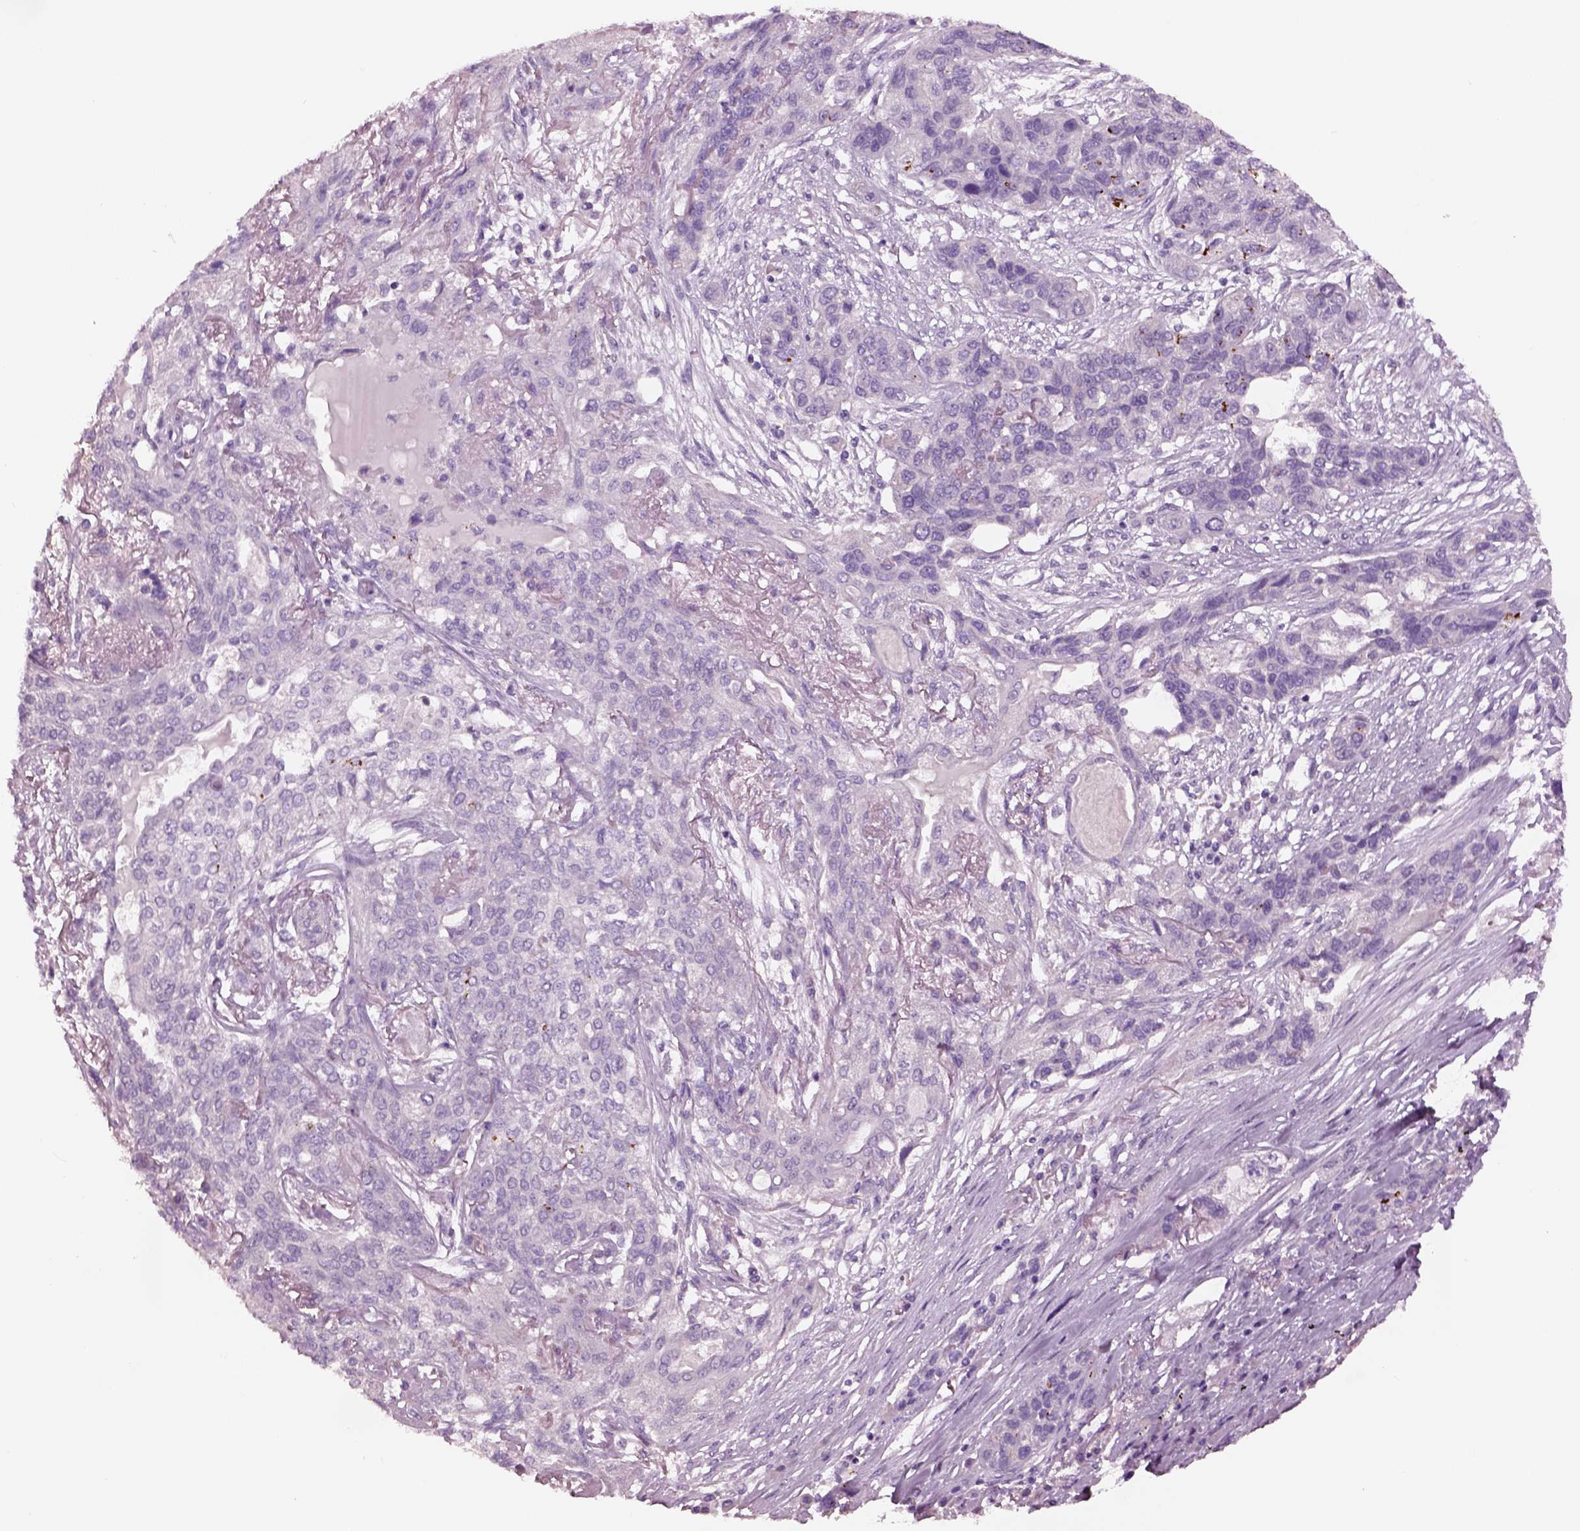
{"staining": {"intensity": "negative", "quantity": "none", "location": "none"}, "tissue": "lung cancer", "cell_type": "Tumor cells", "image_type": "cancer", "snomed": [{"axis": "morphology", "description": "Squamous cell carcinoma, NOS"}, {"axis": "topography", "description": "Lung"}], "caption": "DAB immunohistochemical staining of lung cancer (squamous cell carcinoma) shows no significant staining in tumor cells. The staining is performed using DAB (3,3'-diaminobenzidine) brown chromogen with nuclei counter-stained in using hematoxylin.", "gene": "ELSPBP1", "patient": {"sex": "female", "age": 70}}